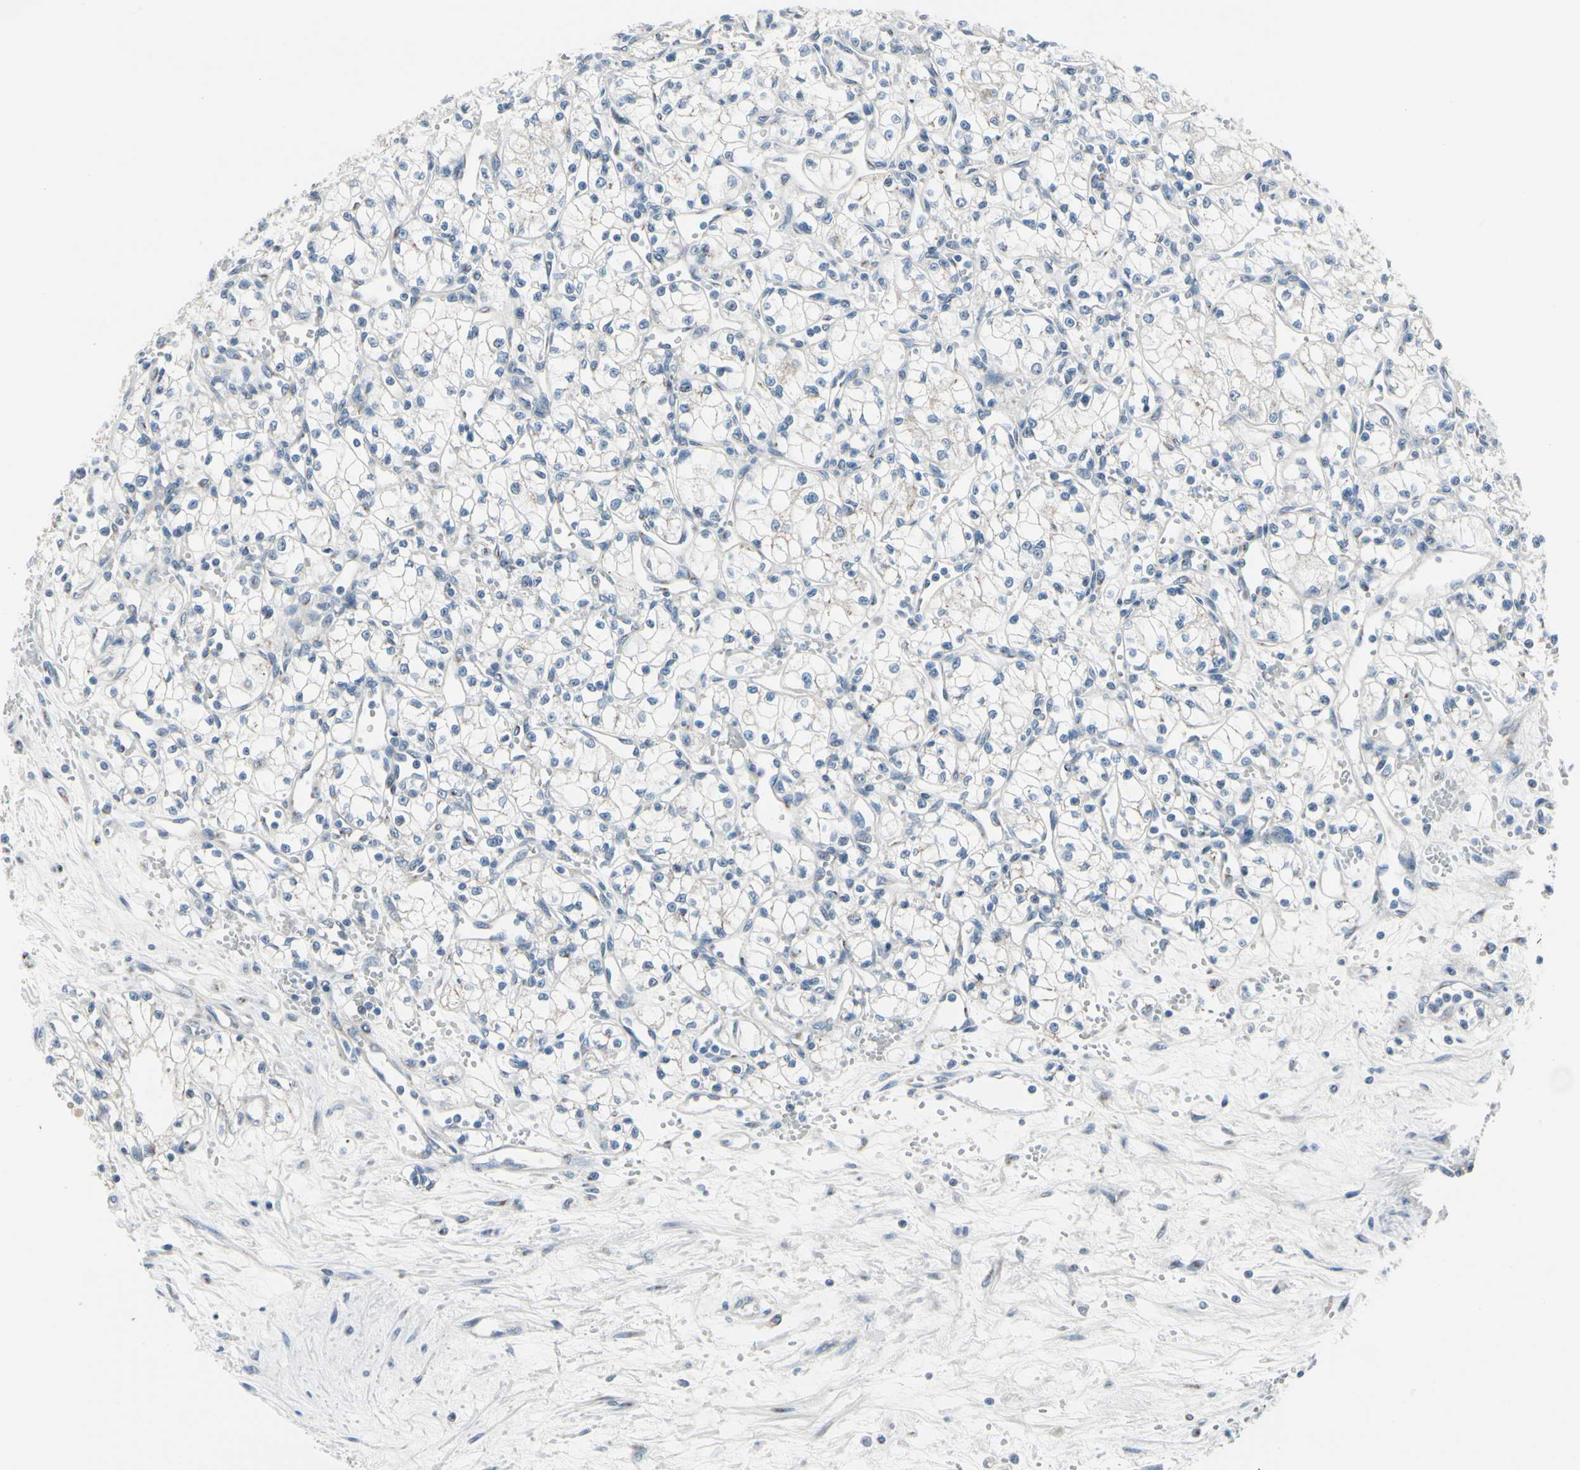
{"staining": {"intensity": "negative", "quantity": "none", "location": "none"}, "tissue": "renal cancer", "cell_type": "Tumor cells", "image_type": "cancer", "snomed": [{"axis": "morphology", "description": "Normal tissue, NOS"}, {"axis": "morphology", "description": "Adenocarcinoma, NOS"}, {"axis": "topography", "description": "Kidney"}], "caption": "Immunohistochemistry image of renal adenocarcinoma stained for a protein (brown), which shows no staining in tumor cells. Nuclei are stained in blue.", "gene": "PGR", "patient": {"sex": "male", "age": 59}}